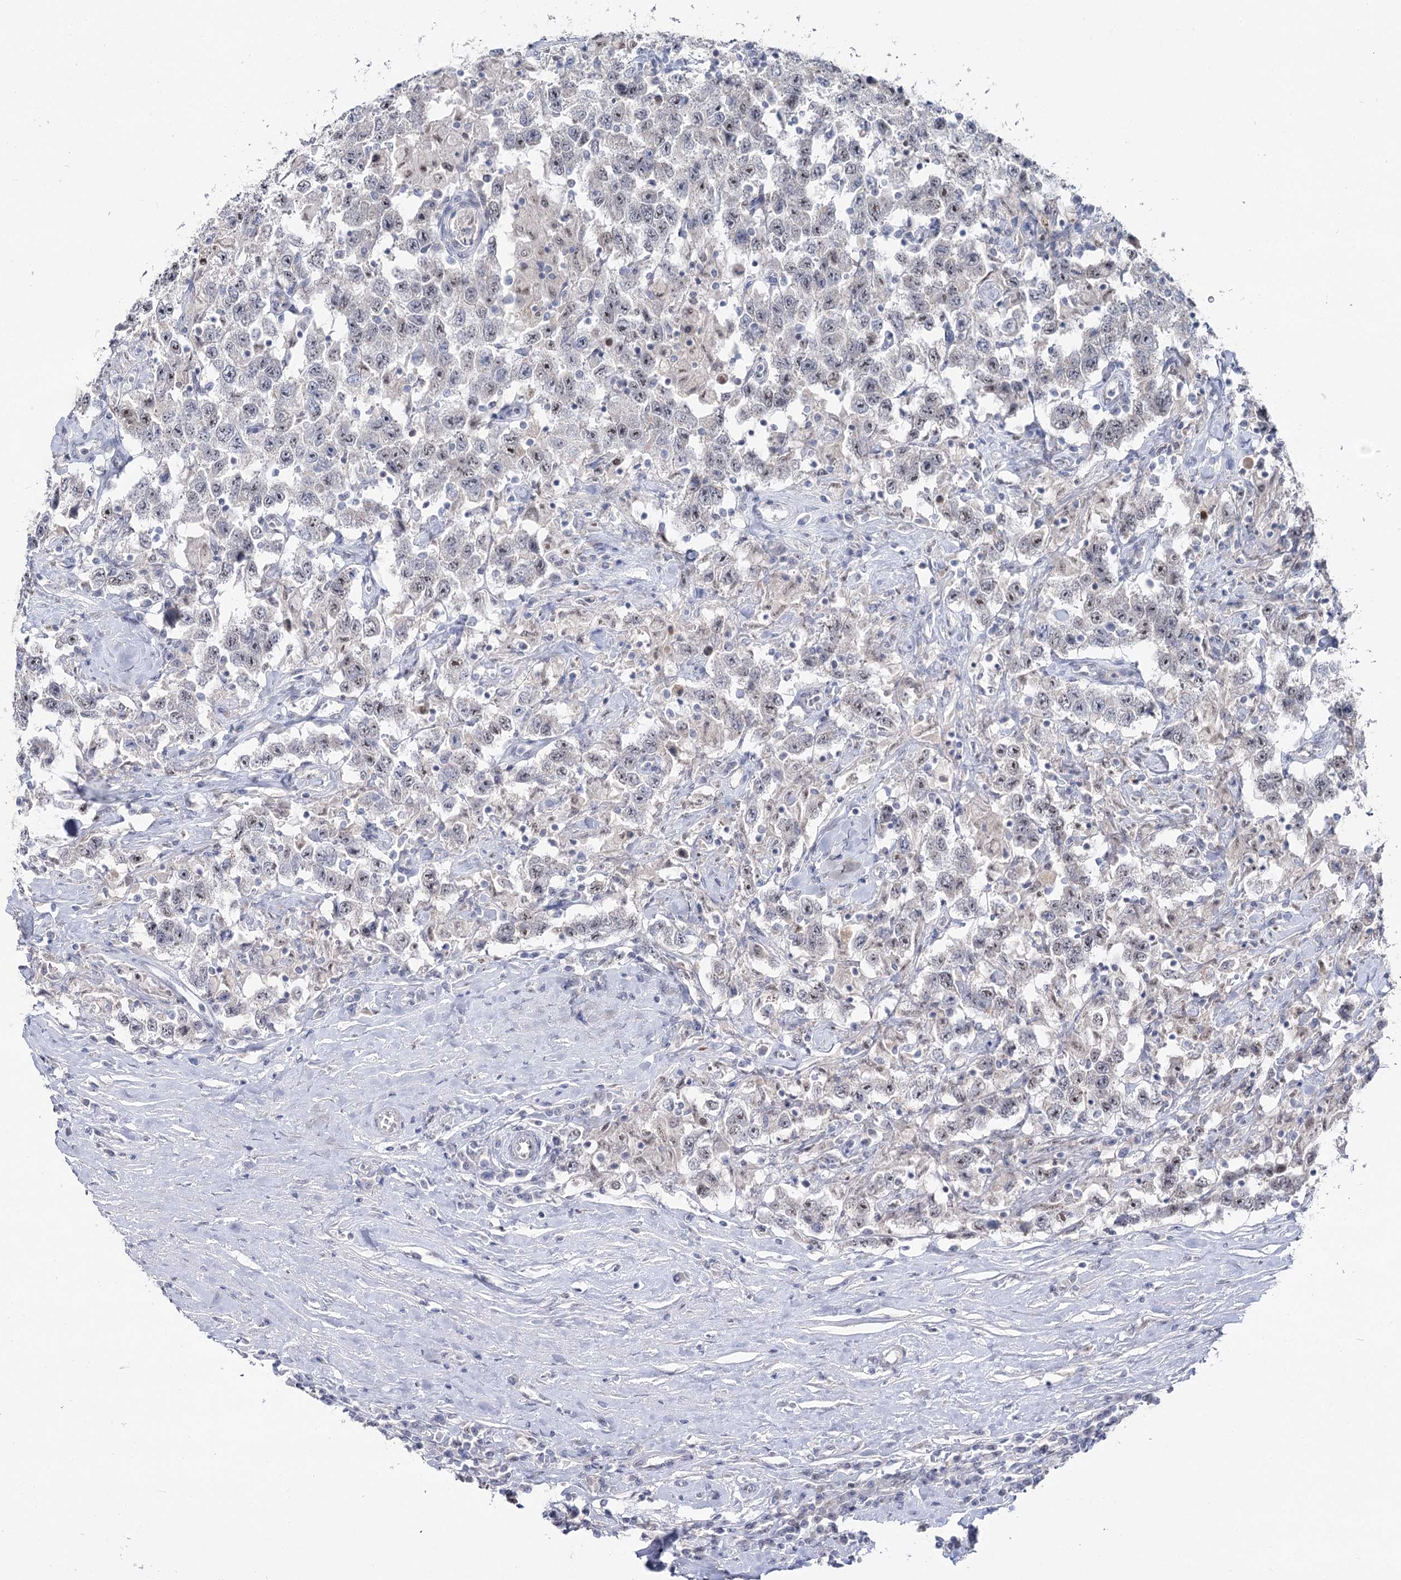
{"staining": {"intensity": "weak", "quantity": "<25%", "location": "nuclear"}, "tissue": "testis cancer", "cell_type": "Tumor cells", "image_type": "cancer", "snomed": [{"axis": "morphology", "description": "Seminoma, NOS"}, {"axis": "topography", "description": "Testis"}], "caption": "Tumor cells show no significant expression in testis cancer.", "gene": "RUFY4", "patient": {"sex": "male", "age": 41}}